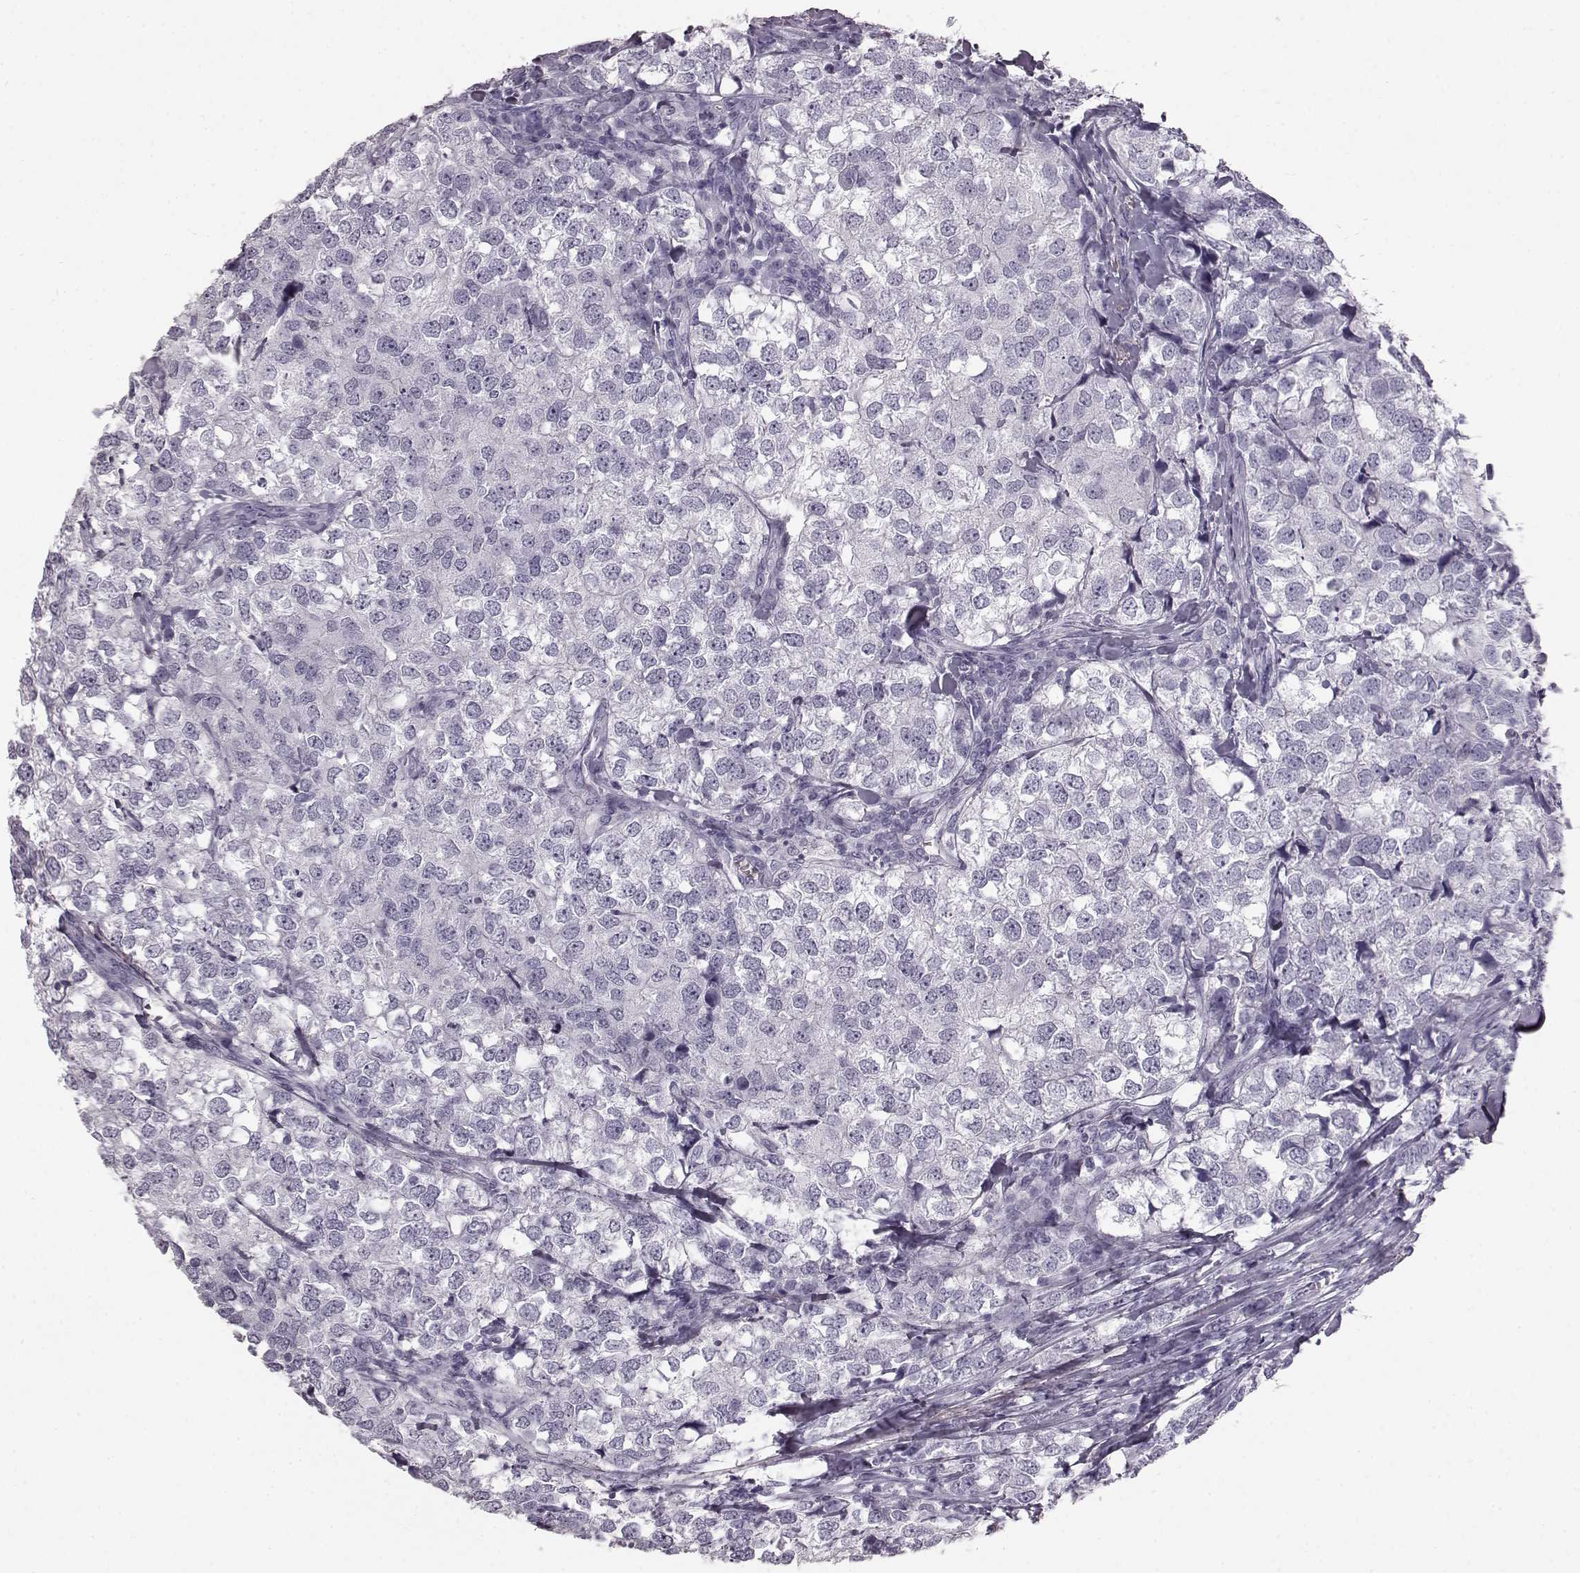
{"staining": {"intensity": "negative", "quantity": "none", "location": "none"}, "tissue": "breast cancer", "cell_type": "Tumor cells", "image_type": "cancer", "snomed": [{"axis": "morphology", "description": "Duct carcinoma"}, {"axis": "topography", "description": "Breast"}], "caption": "IHC of breast invasive ductal carcinoma demonstrates no staining in tumor cells.", "gene": "TCHHL1", "patient": {"sex": "female", "age": 30}}